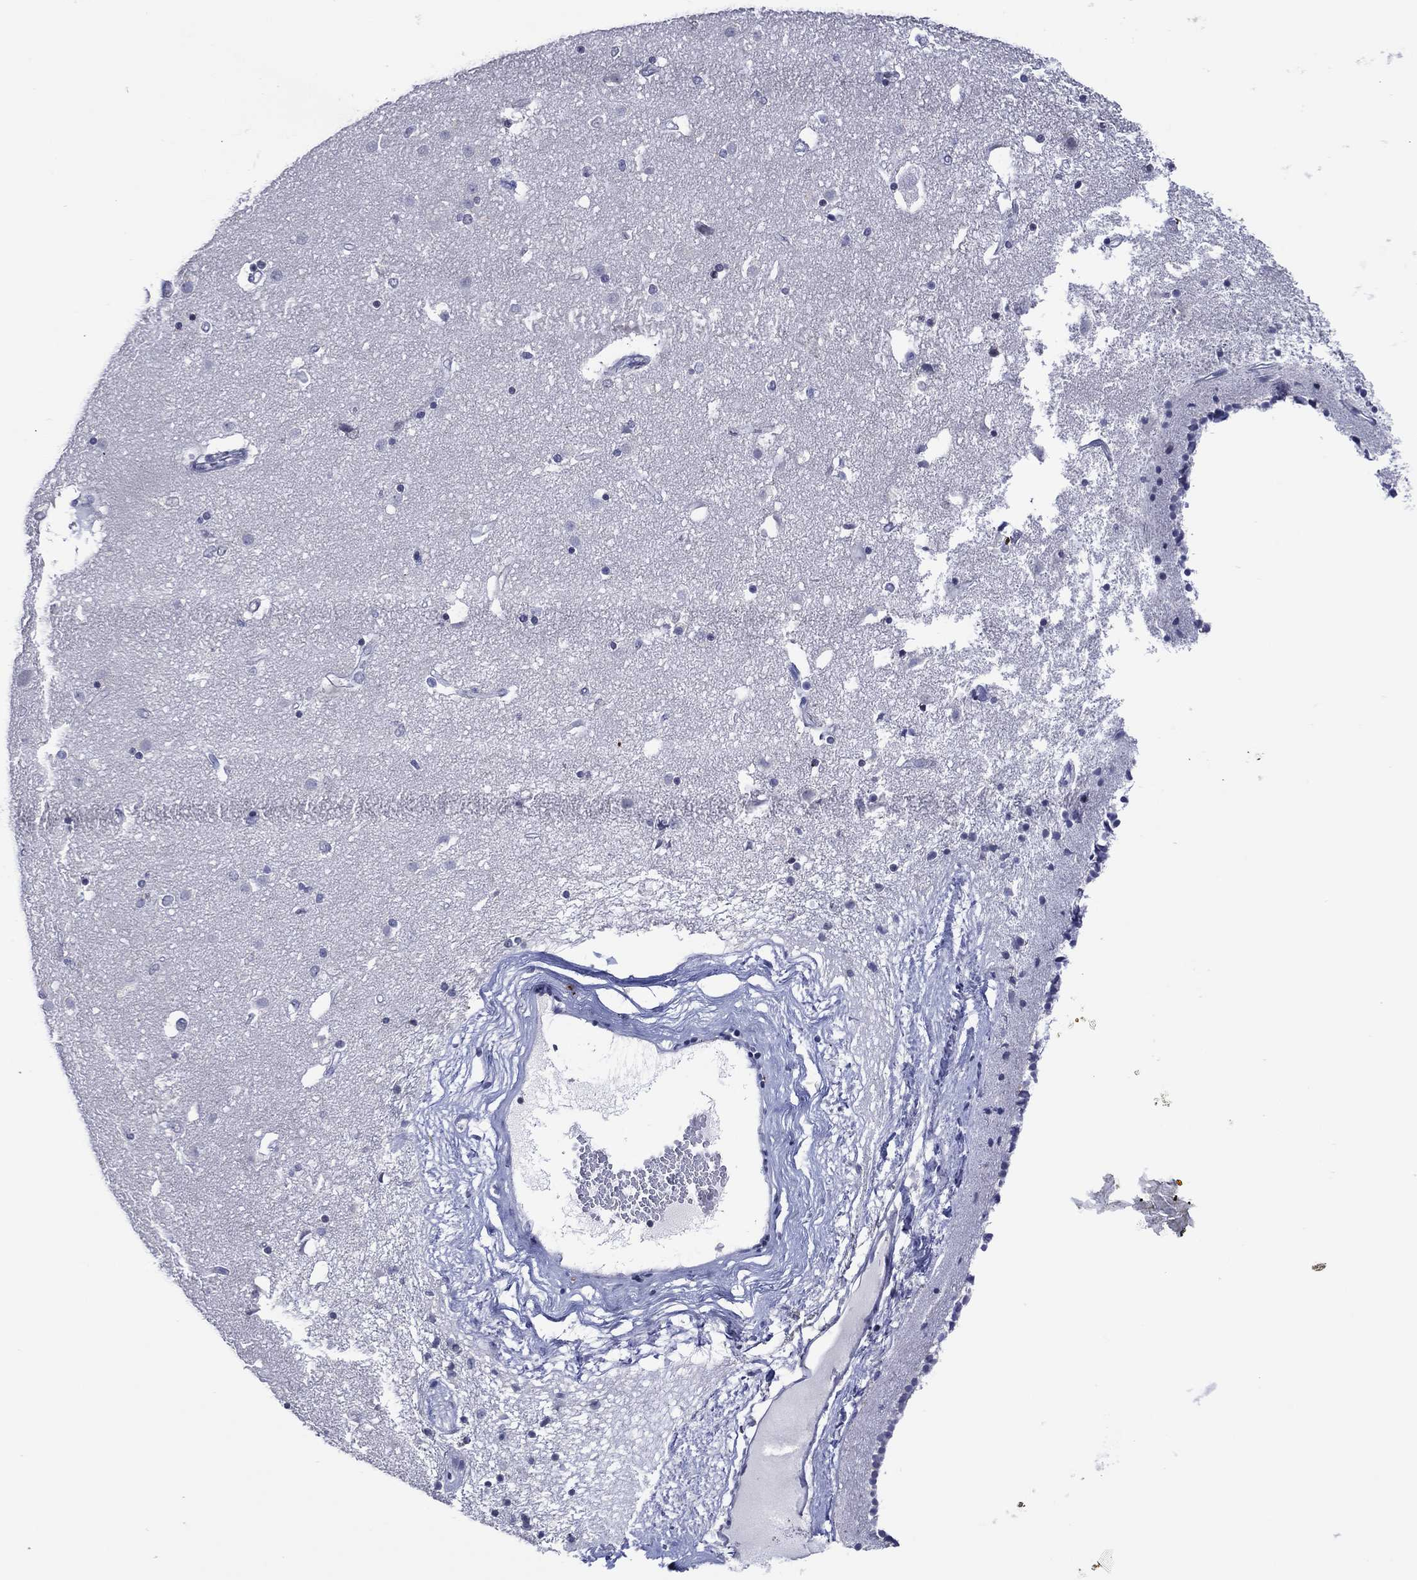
{"staining": {"intensity": "negative", "quantity": "none", "location": "none"}, "tissue": "caudate", "cell_type": "Glial cells", "image_type": "normal", "snomed": [{"axis": "morphology", "description": "Normal tissue, NOS"}, {"axis": "topography", "description": "Lateral ventricle wall"}], "caption": "IHC of normal human caudate displays no expression in glial cells. (DAB IHC, high magnification).", "gene": "TRIM31", "patient": {"sex": "female", "age": 71}}